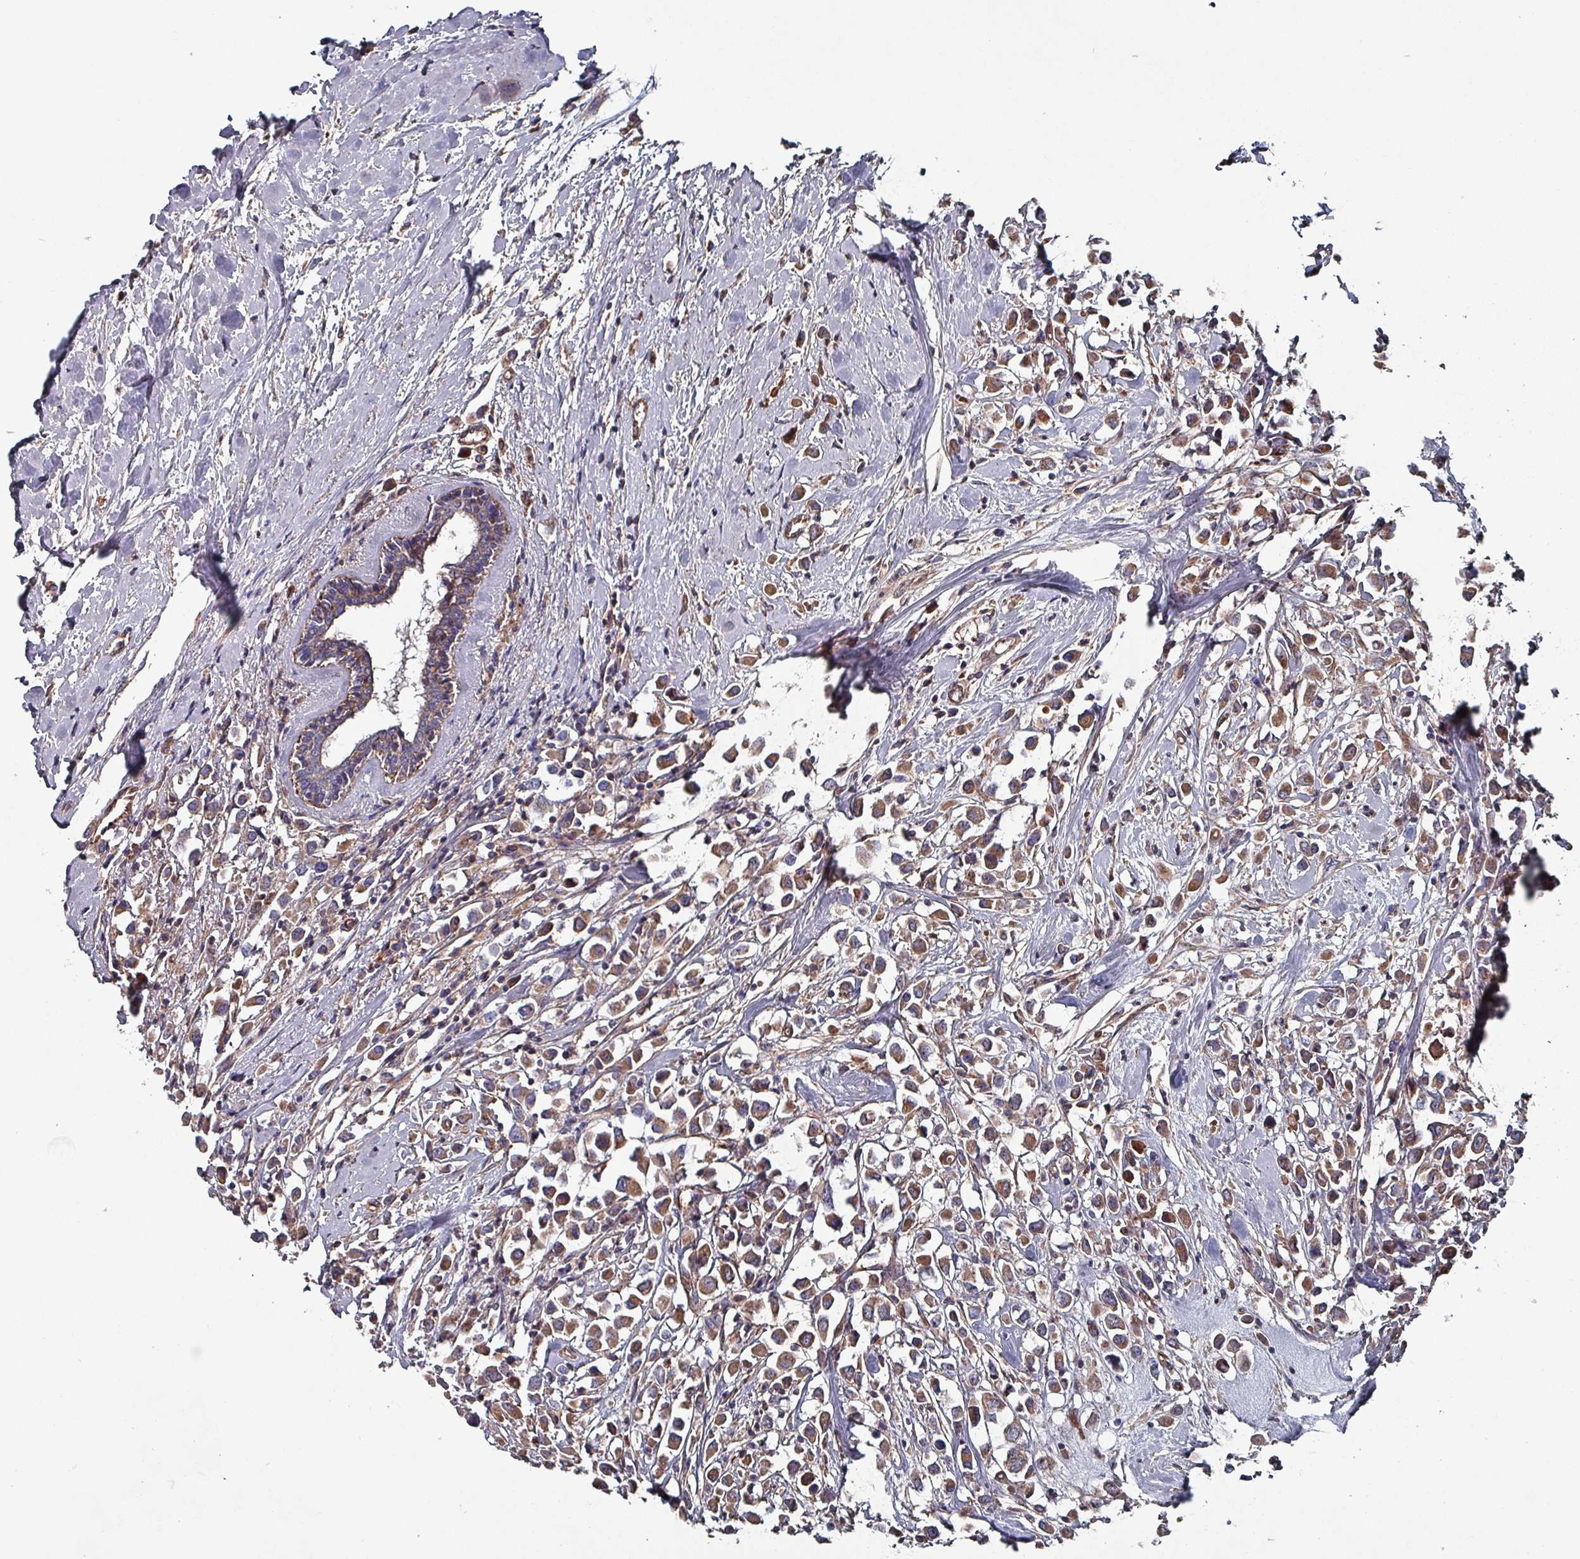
{"staining": {"intensity": "moderate", "quantity": ">75%", "location": "cytoplasmic/membranous"}, "tissue": "breast cancer", "cell_type": "Tumor cells", "image_type": "cancer", "snomed": [{"axis": "morphology", "description": "Duct carcinoma"}, {"axis": "topography", "description": "Breast"}], "caption": "A brown stain shows moderate cytoplasmic/membranous expression of a protein in breast cancer (intraductal carcinoma) tumor cells.", "gene": "ANO10", "patient": {"sex": "female", "age": 87}}